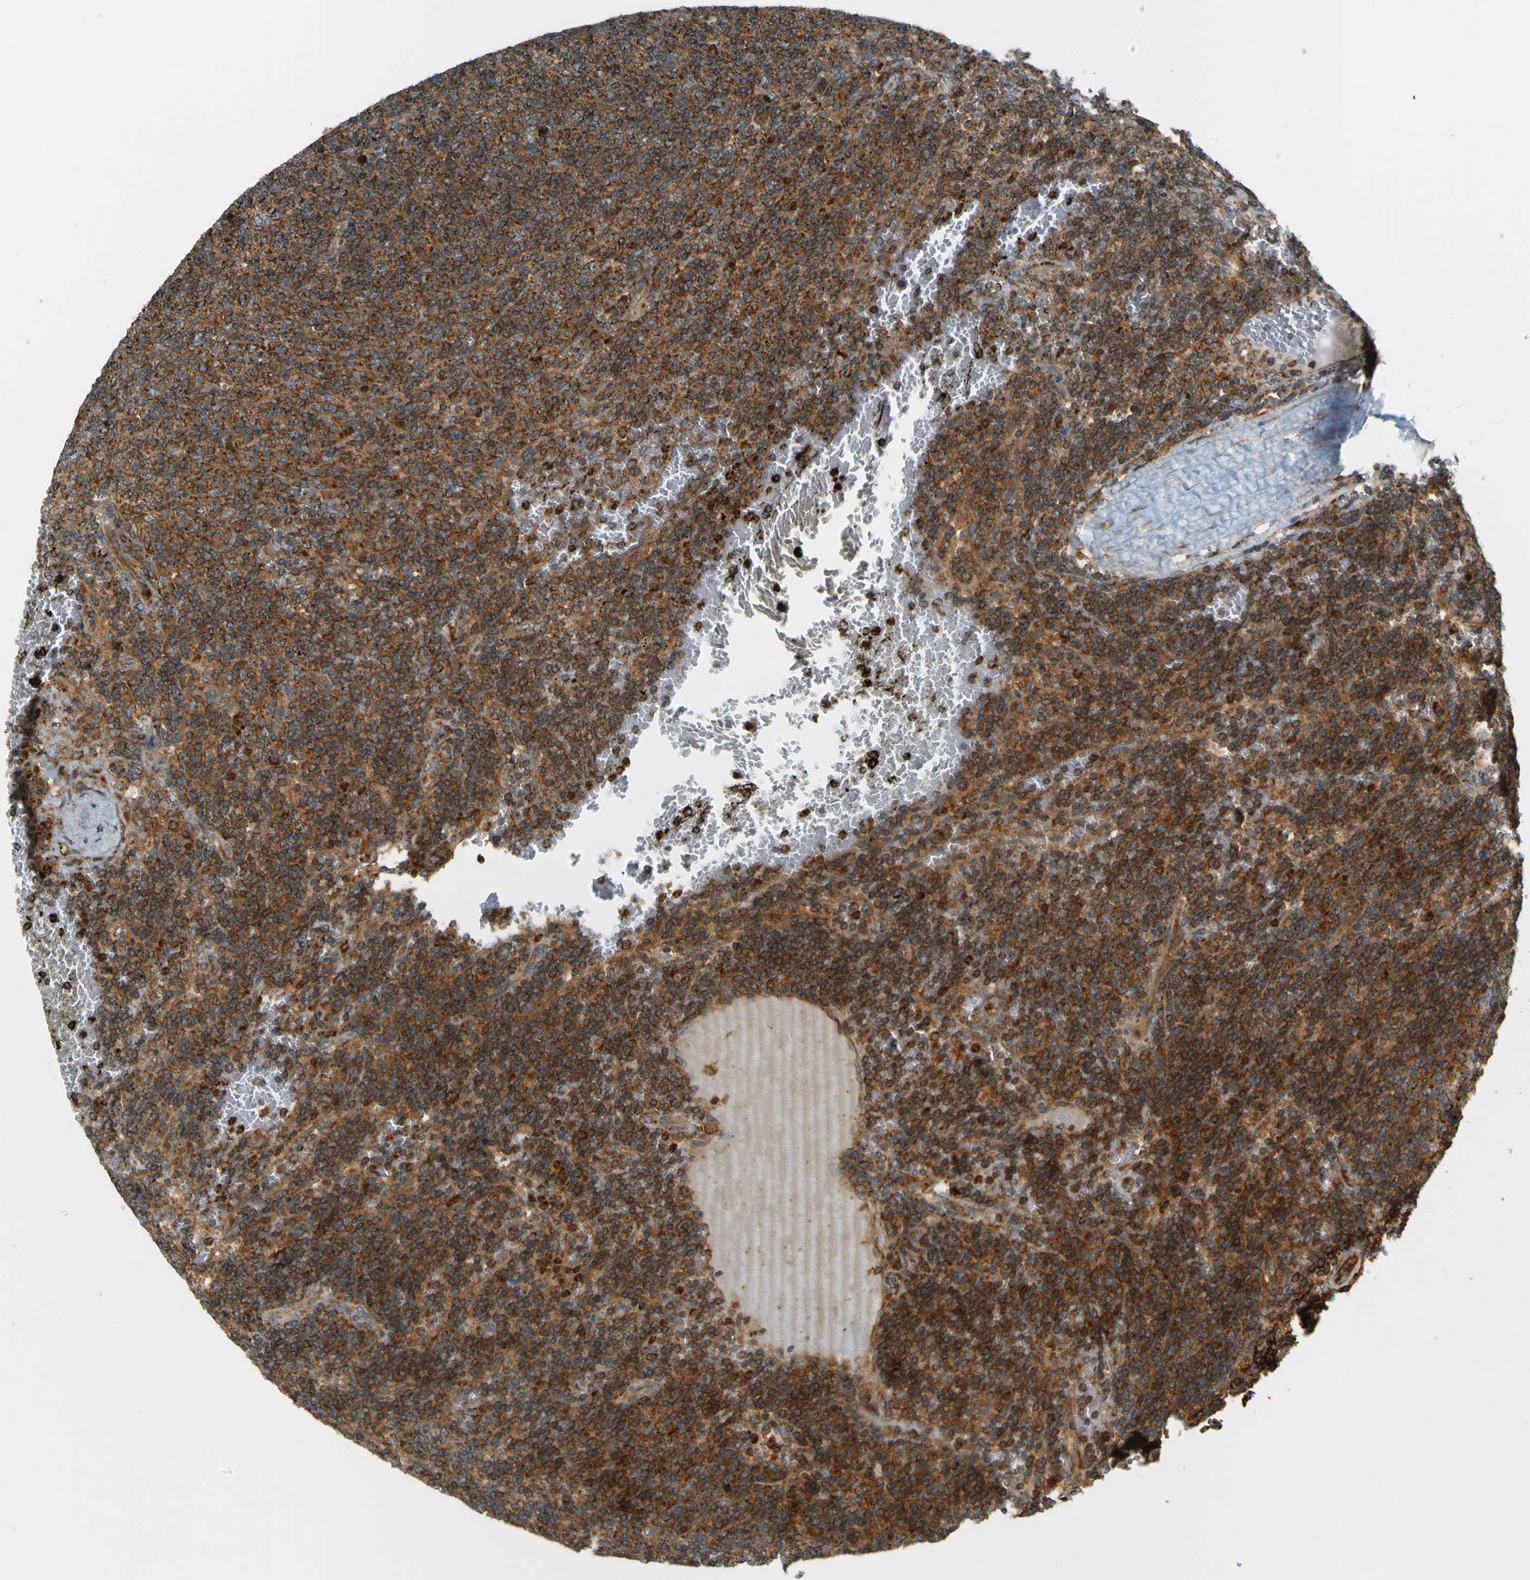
{"staining": {"intensity": "strong", "quantity": ">75%", "location": "cytoplasmic/membranous"}, "tissue": "lymphoma", "cell_type": "Tumor cells", "image_type": "cancer", "snomed": [{"axis": "morphology", "description": "Malignant lymphoma, non-Hodgkin's type, Low grade"}, {"axis": "topography", "description": "Spleen"}], "caption": "This image displays immunohistochemistry (IHC) staining of human low-grade malignant lymphoma, non-Hodgkin's type, with high strong cytoplasmic/membranous staining in approximately >75% of tumor cells.", "gene": "DNAJC5", "patient": {"sex": "female", "age": 50}}